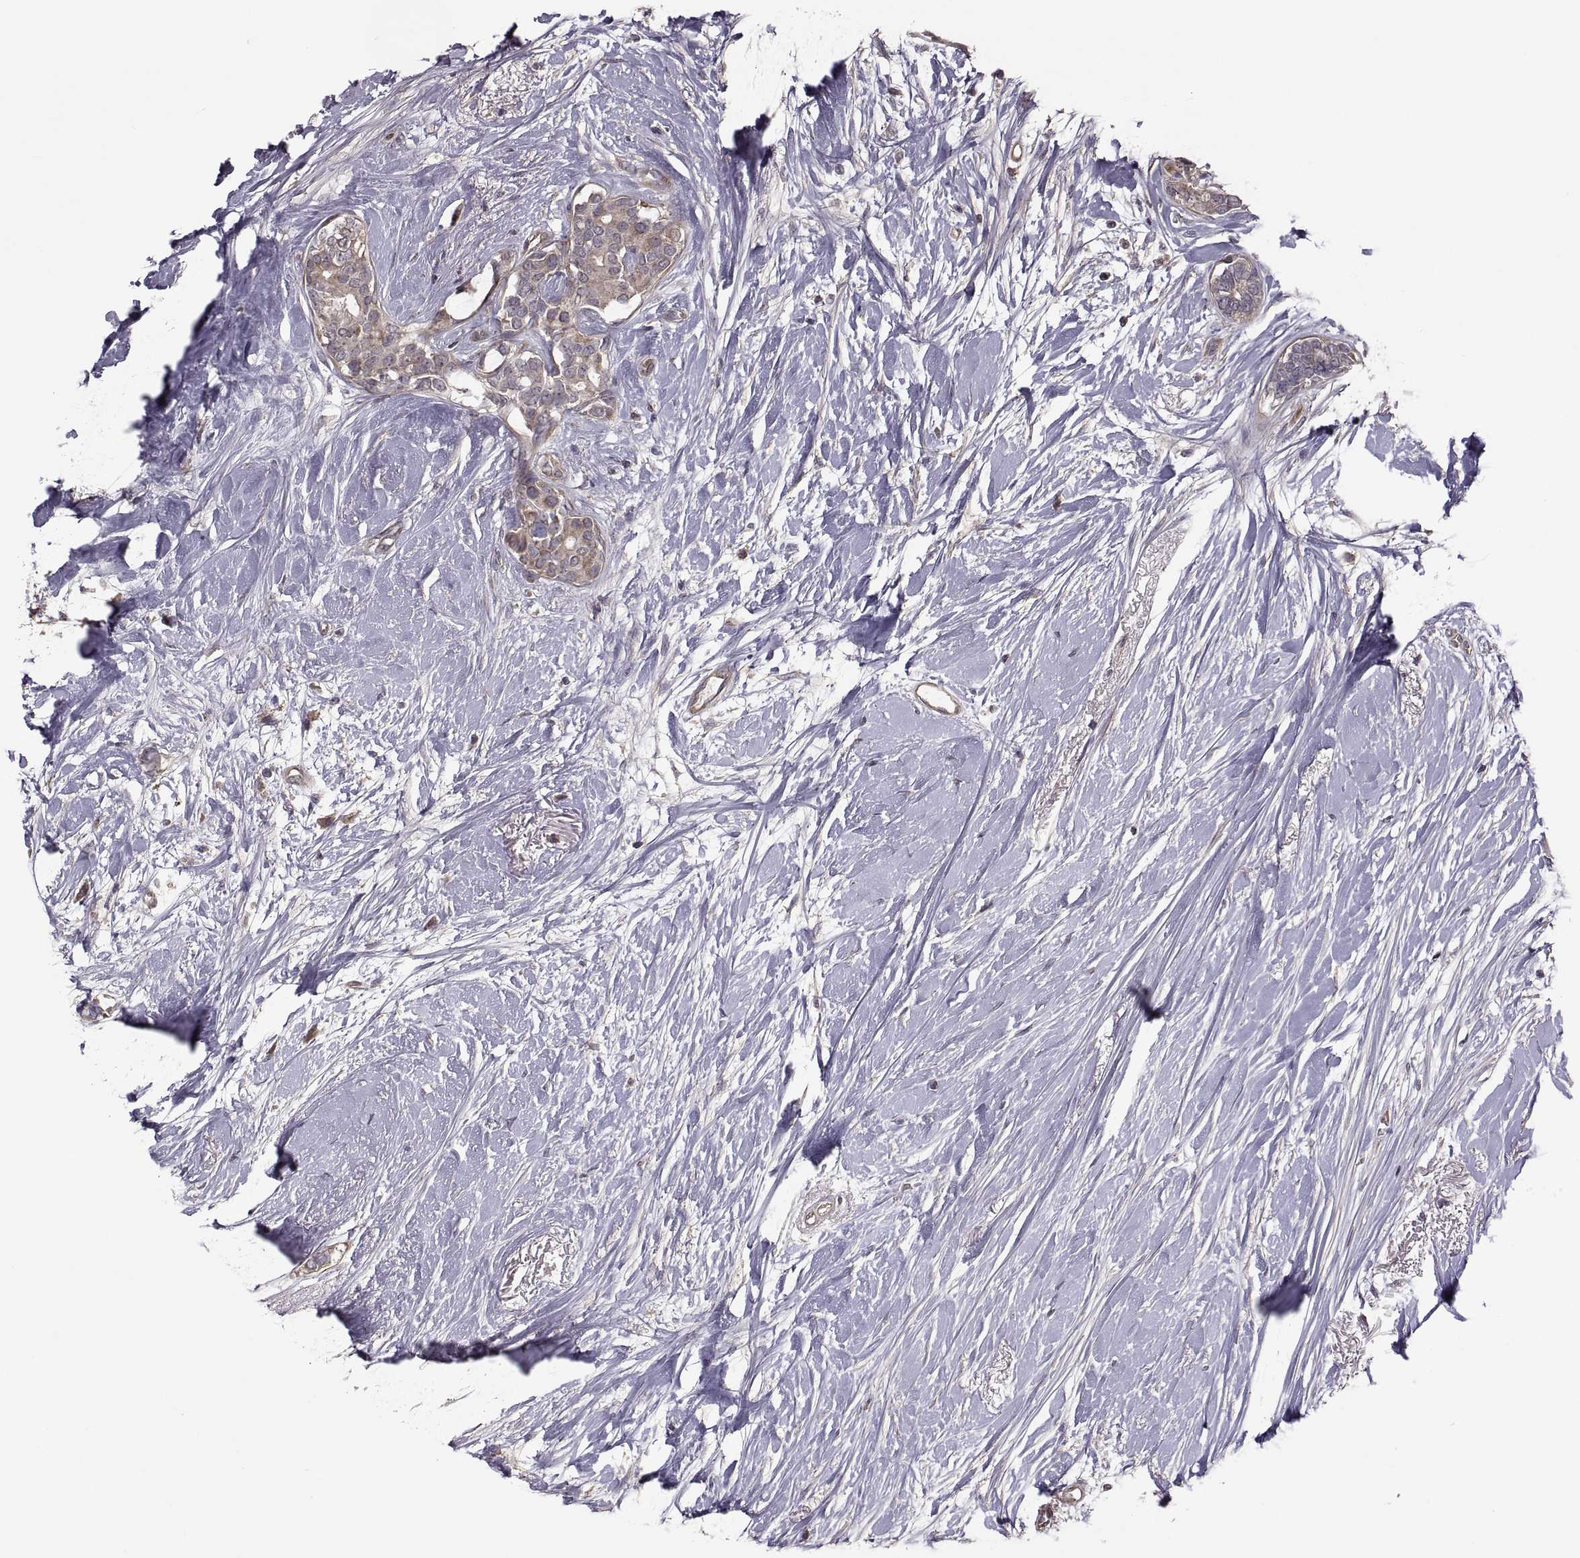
{"staining": {"intensity": "weak", "quantity": "25%-75%", "location": "cytoplasmic/membranous"}, "tissue": "breast cancer", "cell_type": "Tumor cells", "image_type": "cancer", "snomed": [{"axis": "morphology", "description": "Duct carcinoma"}, {"axis": "topography", "description": "Breast"}], "caption": "A photomicrograph showing weak cytoplasmic/membranous staining in approximately 25%-75% of tumor cells in breast cancer, as visualized by brown immunohistochemical staining.", "gene": "PMM2", "patient": {"sex": "female", "age": 40}}